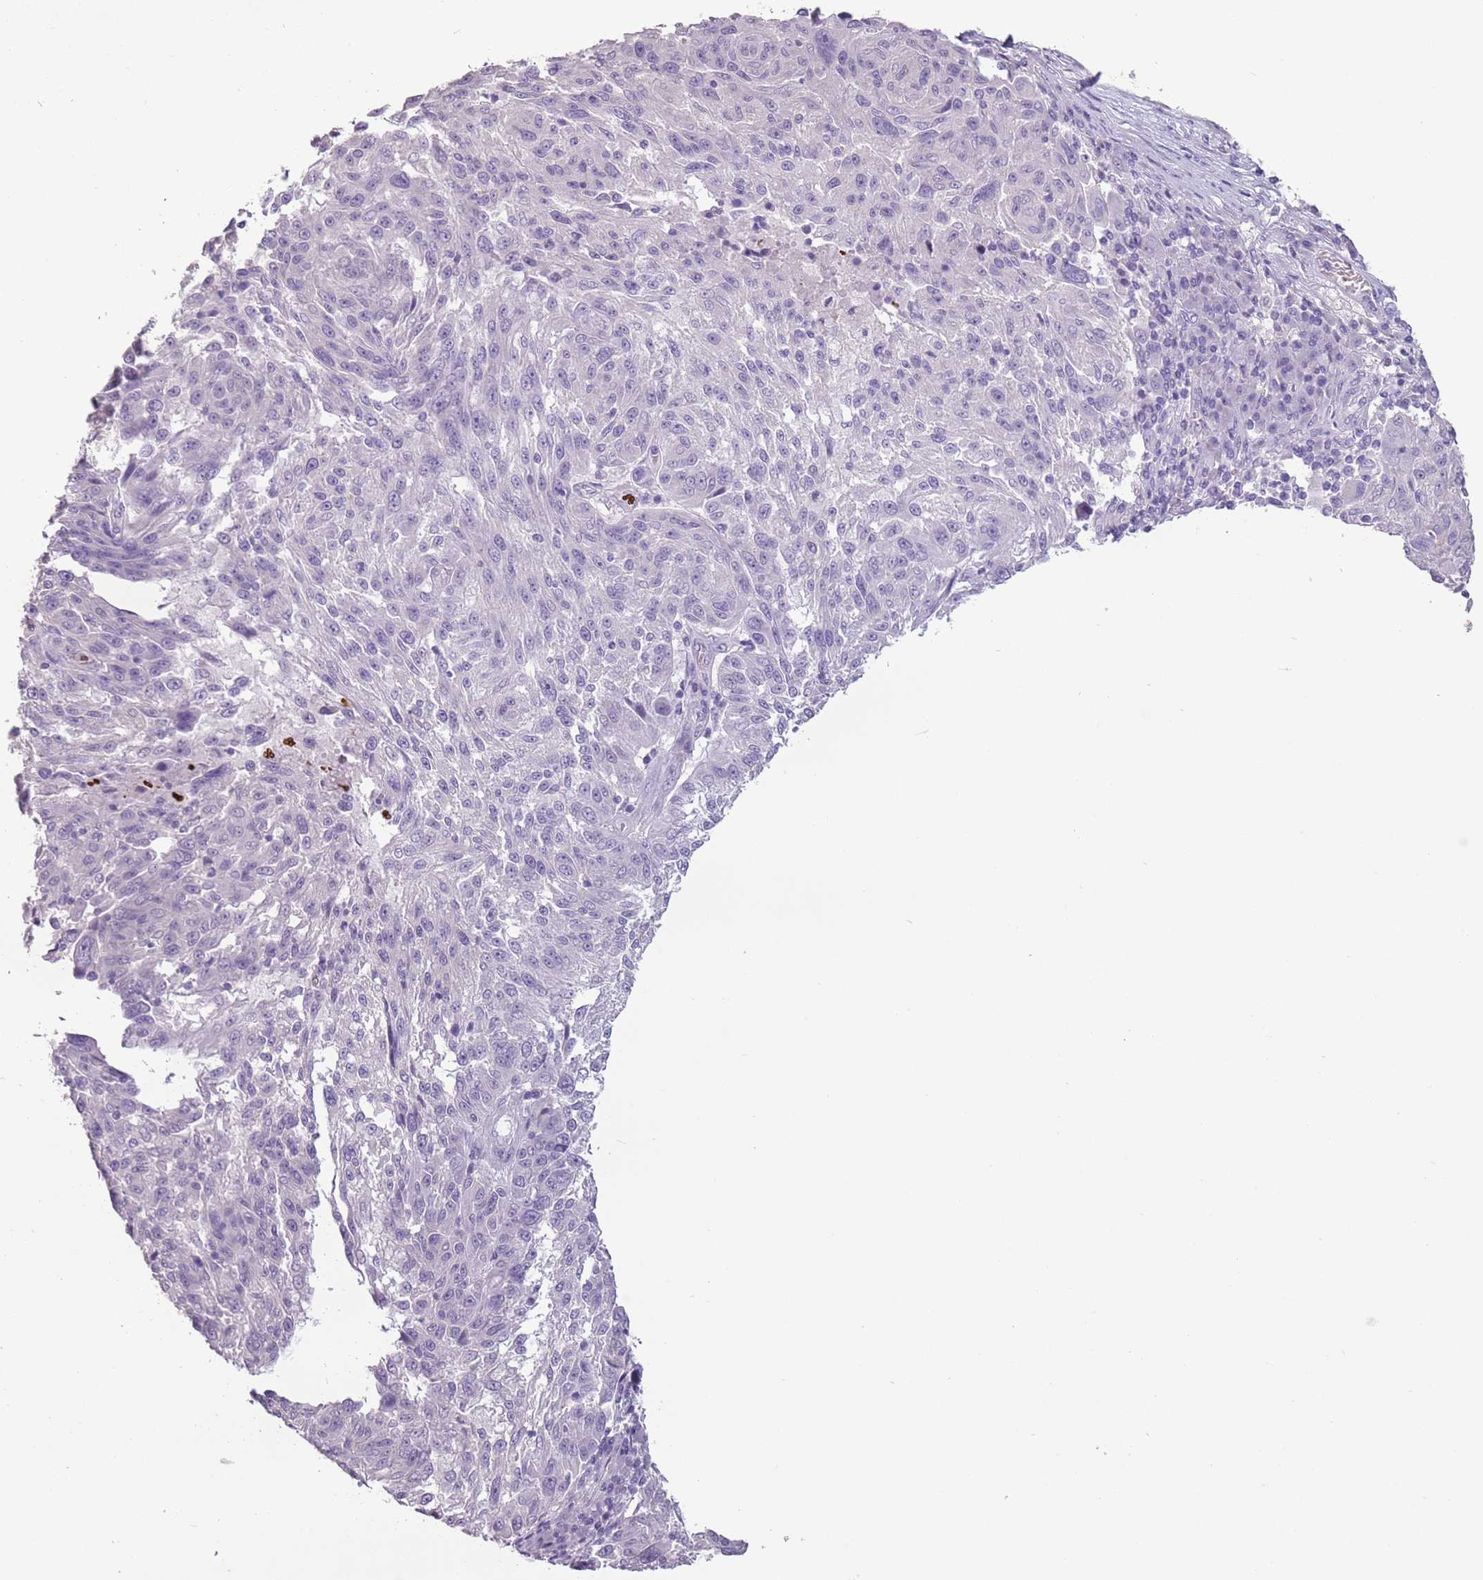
{"staining": {"intensity": "negative", "quantity": "none", "location": "none"}, "tissue": "melanoma", "cell_type": "Tumor cells", "image_type": "cancer", "snomed": [{"axis": "morphology", "description": "Malignant melanoma, NOS"}, {"axis": "topography", "description": "Skin"}], "caption": "High power microscopy histopathology image of an IHC image of melanoma, revealing no significant positivity in tumor cells.", "gene": "CELF6", "patient": {"sex": "male", "age": 53}}